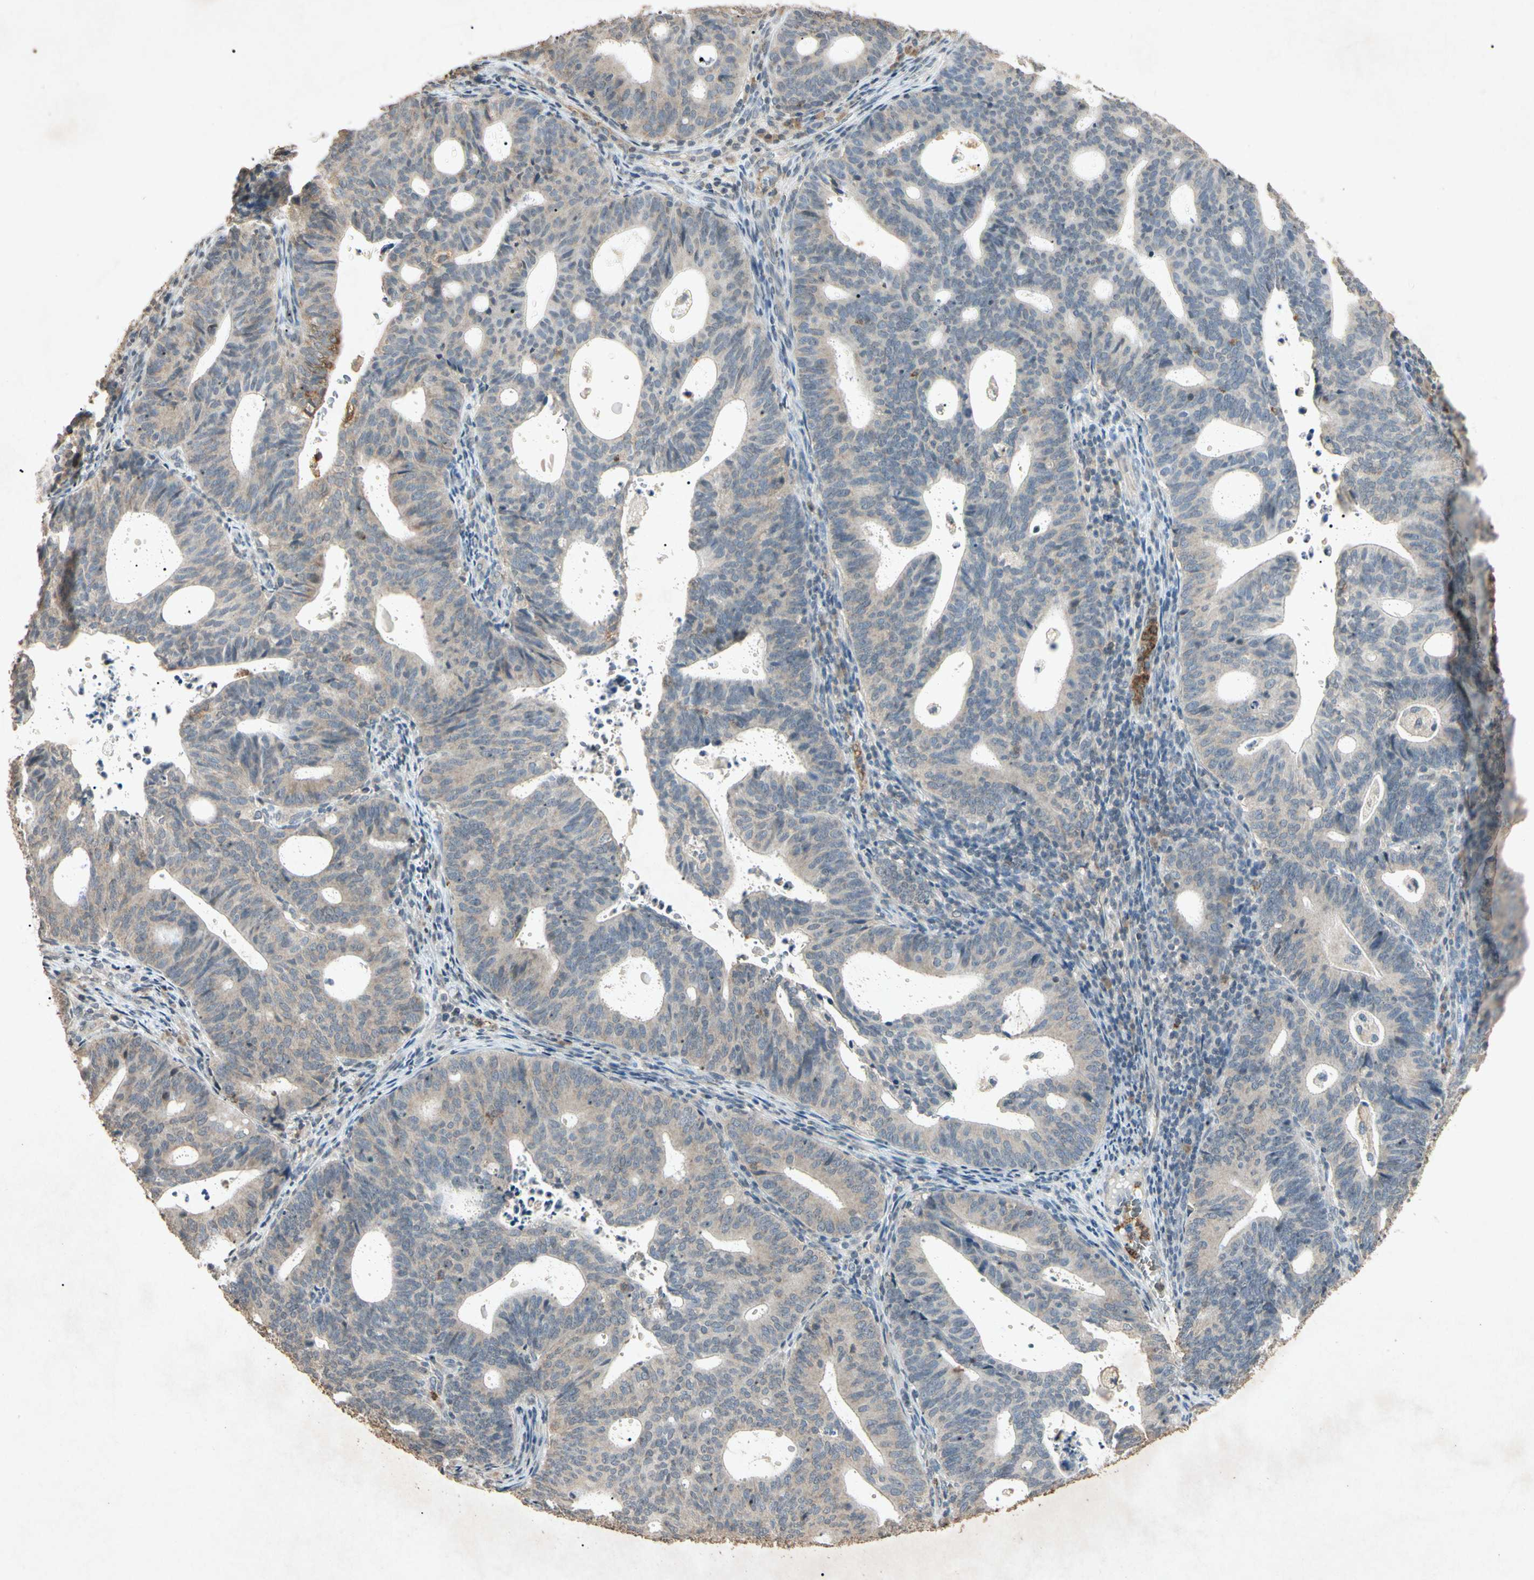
{"staining": {"intensity": "weak", "quantity": ">75%", "location": "cytoplasmic/membranous"}, "tissue": "endometrial cancer", "cell_type": "Tumor cells", "image_type": "cancer", "snomed": [{"axis": "morphology", "description": "Adenocarcinoma, NOS"}, {"axis": "topography", "description": "Uterus"}], "caption": "An immunohistochemistry (IHC) micrograph of neoplastic tissue is shown. Protein staining in brown labels weak cytoplasmic/membranous positivity in endometrial adenocarcinoma within tumor cells.", "gene": "MSRB1", "patient": {"sex": "female", "age": 83}}